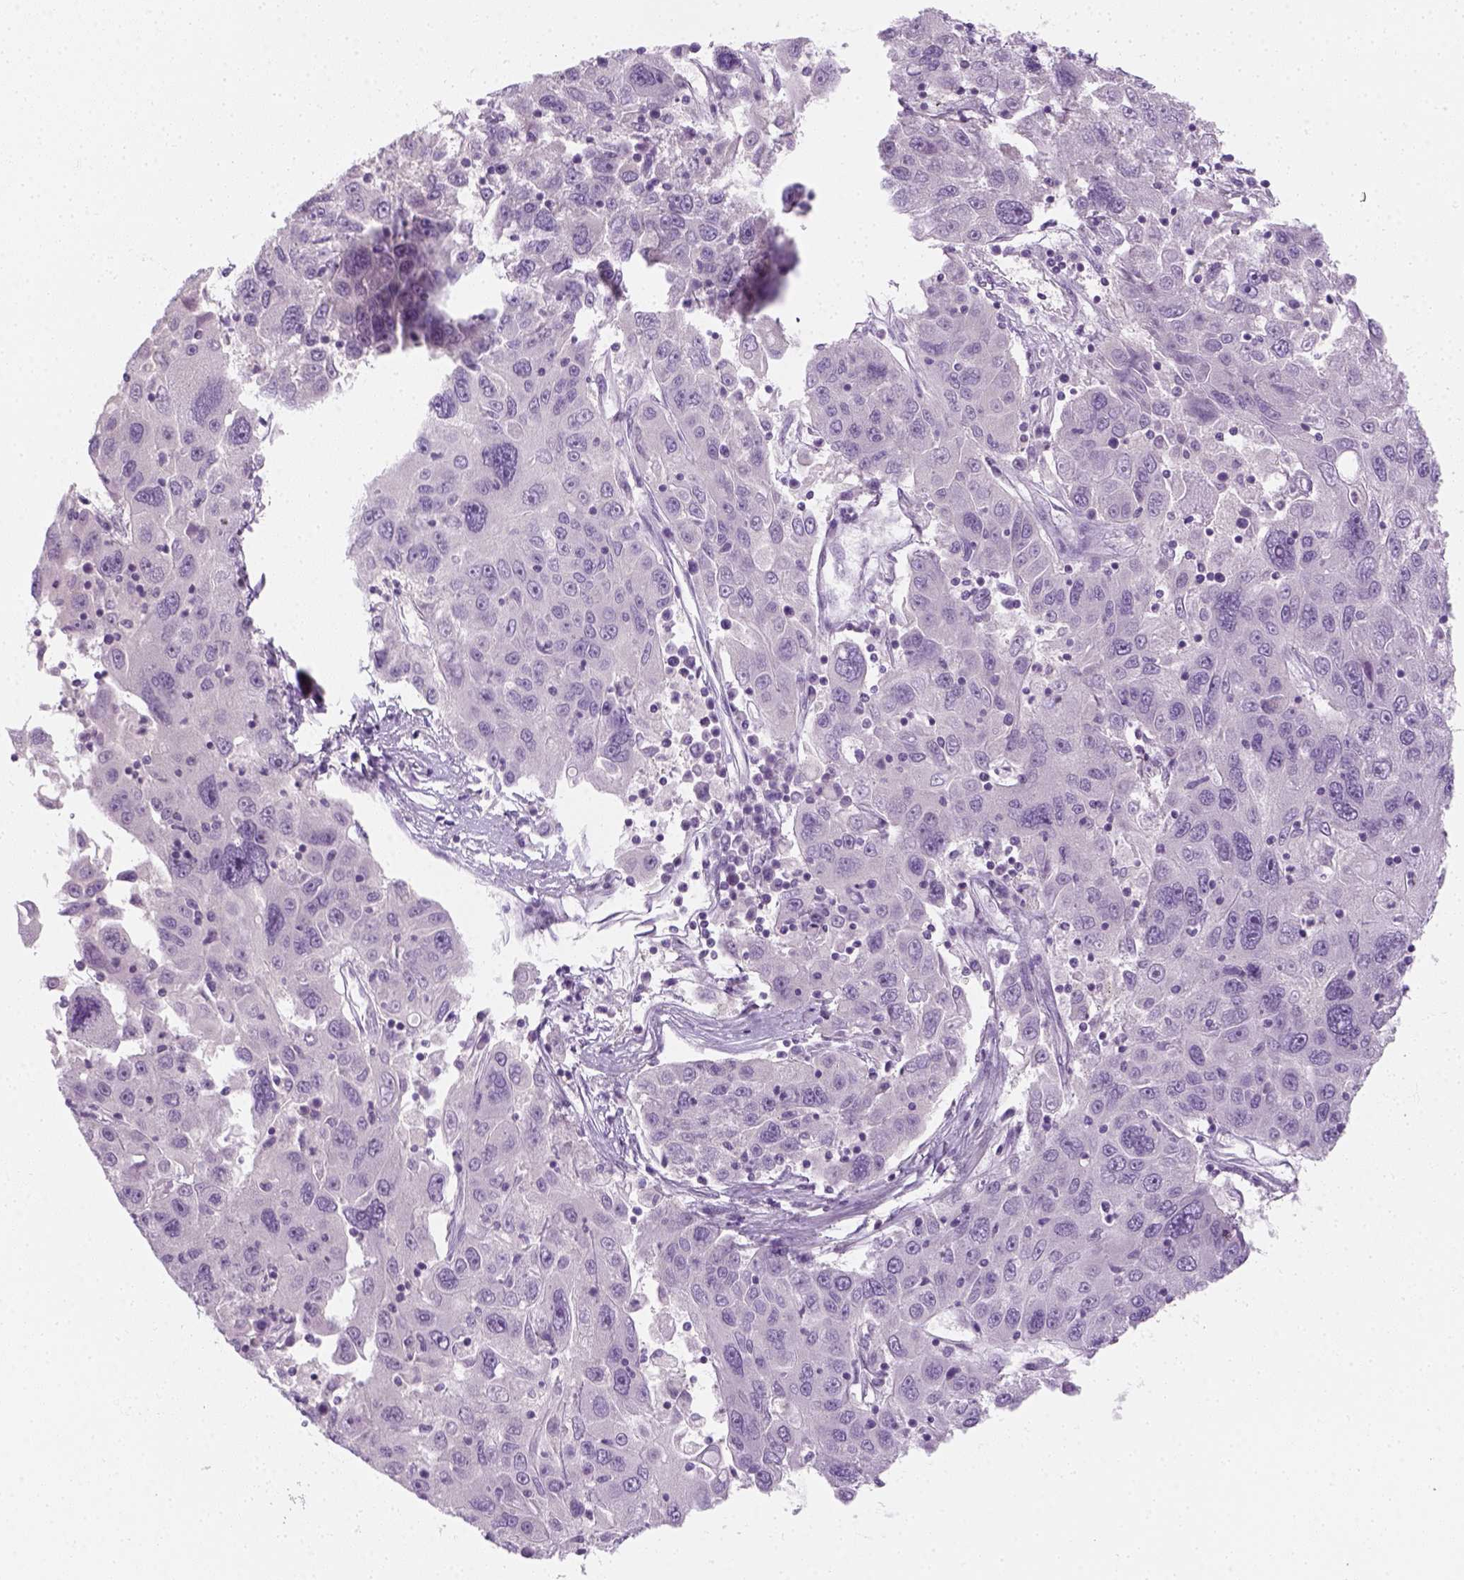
{"staining": {"intensity": "negative", "quantity": "none", "location": "none"}, "tissue": "stomach cancer", "cell_type": "Tumor cells", "image_type": "cancer", "snomed": [{"axis": "morphology", "description": "Adenocarcinoma, NOS"}, {"axis": "topography", "description": "Stomach"}], "caption": "Adenocarcinoma (stomach) was stained to show a protein in brown. There is no significant positivity in tumor cells.", "gene": "EPHB1", "patient": {"sex": "male", "age": 56}}